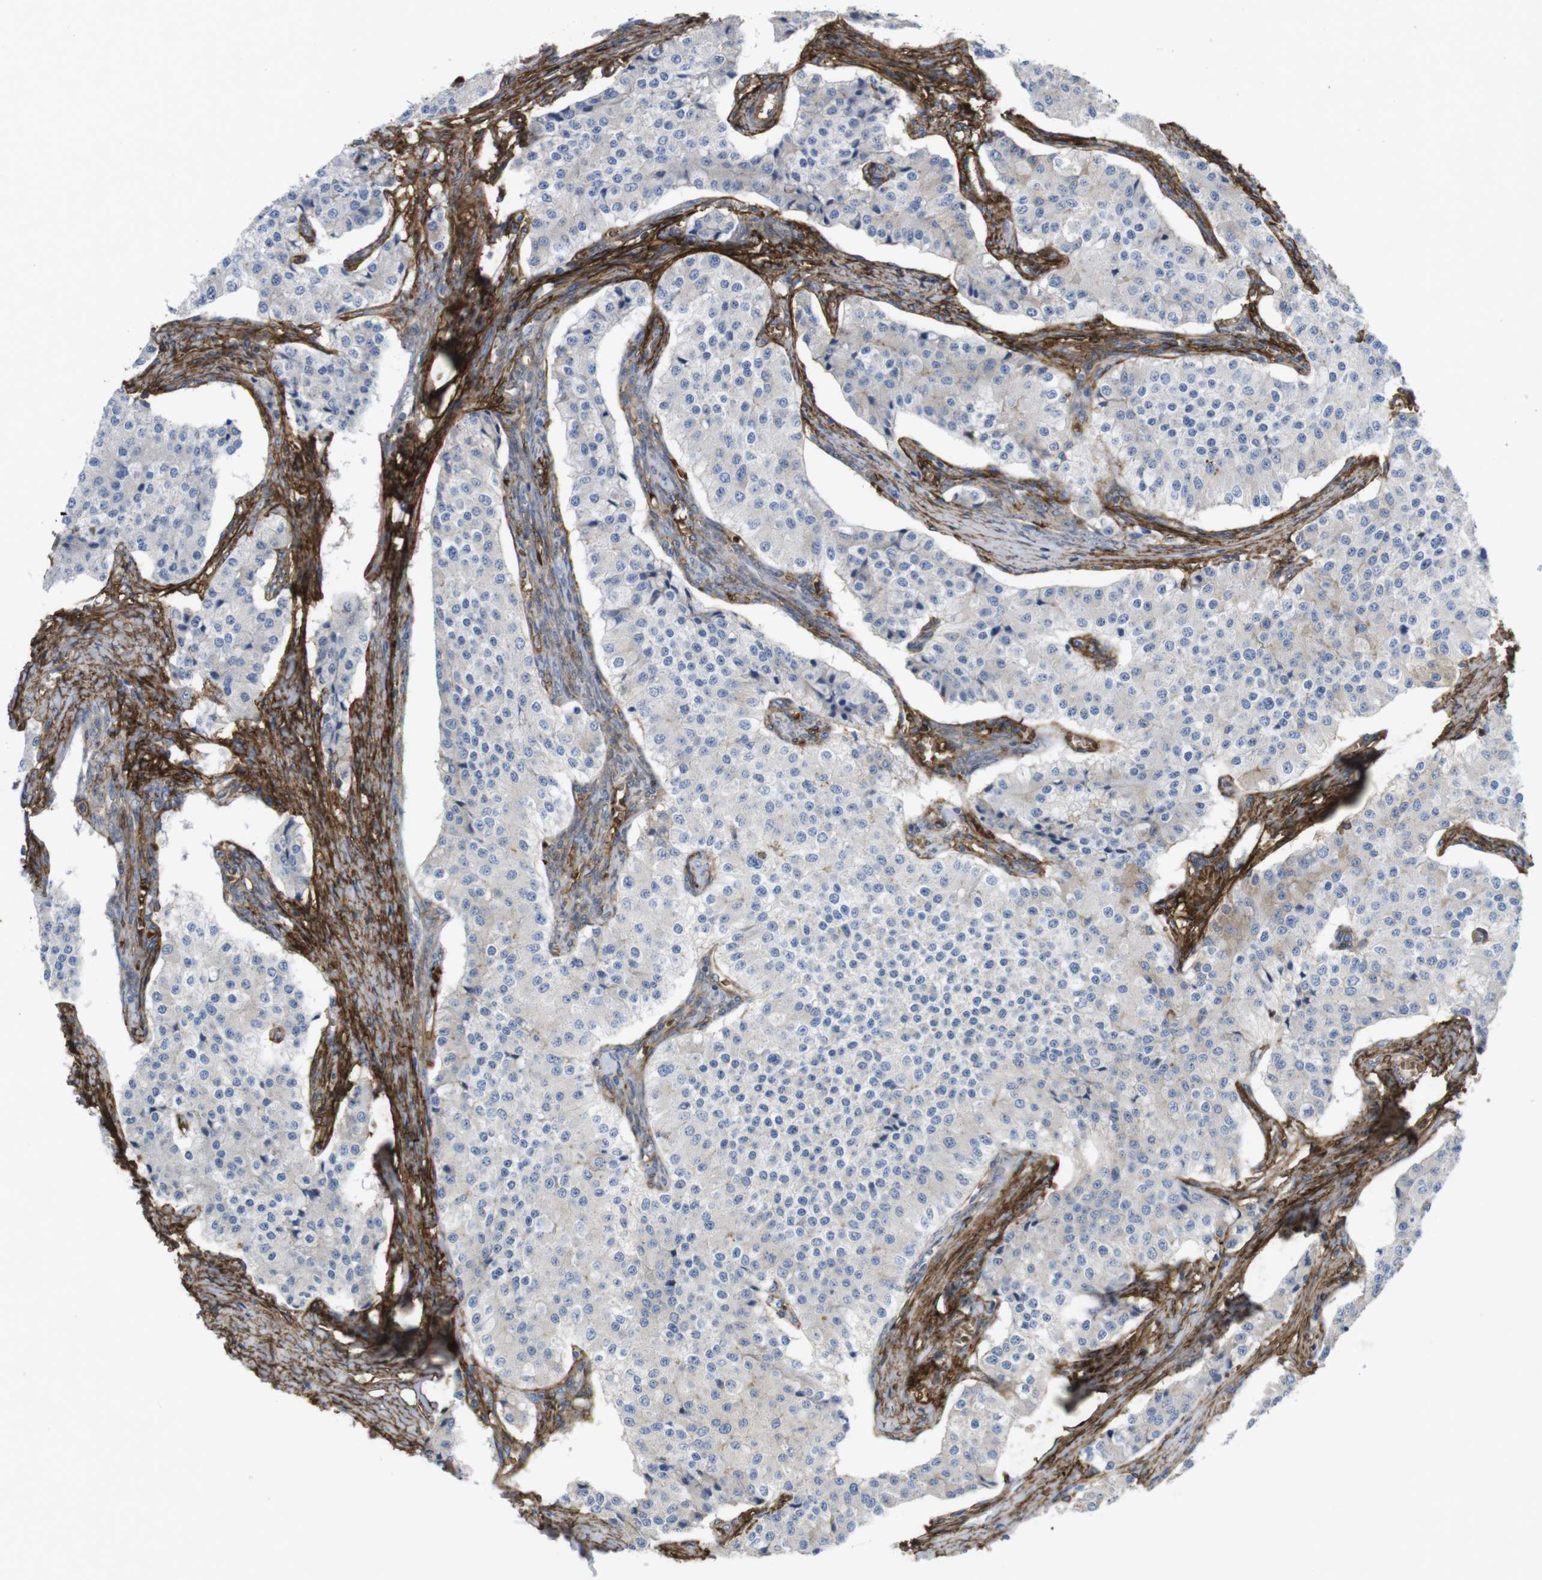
{"staining": {"intensity": "negative", "quantity": "none", "location": "none"}, "tissue": "carcinoid", "cell_type": "Tumor cells", "image_type": "cancer", "snomed": [{"axis": "morphology", "description": "Carcinoid, malignant, NOS"}, {"axis": "topography", "description": "Colon"}], "caption": "High magnification brightfield microscopy of carcinoid (malignant) stained with DAB (brown) and counterstained with hematoxylin (blue): tumor cells show no significant staining. Brightfield microscopy of immunohistochemistry stained with DAB (brown) and hematoxylin (blue), captured at high magnification.", "gene": "CYBRD1", "patient": {"sex": "female", "age": 52}}